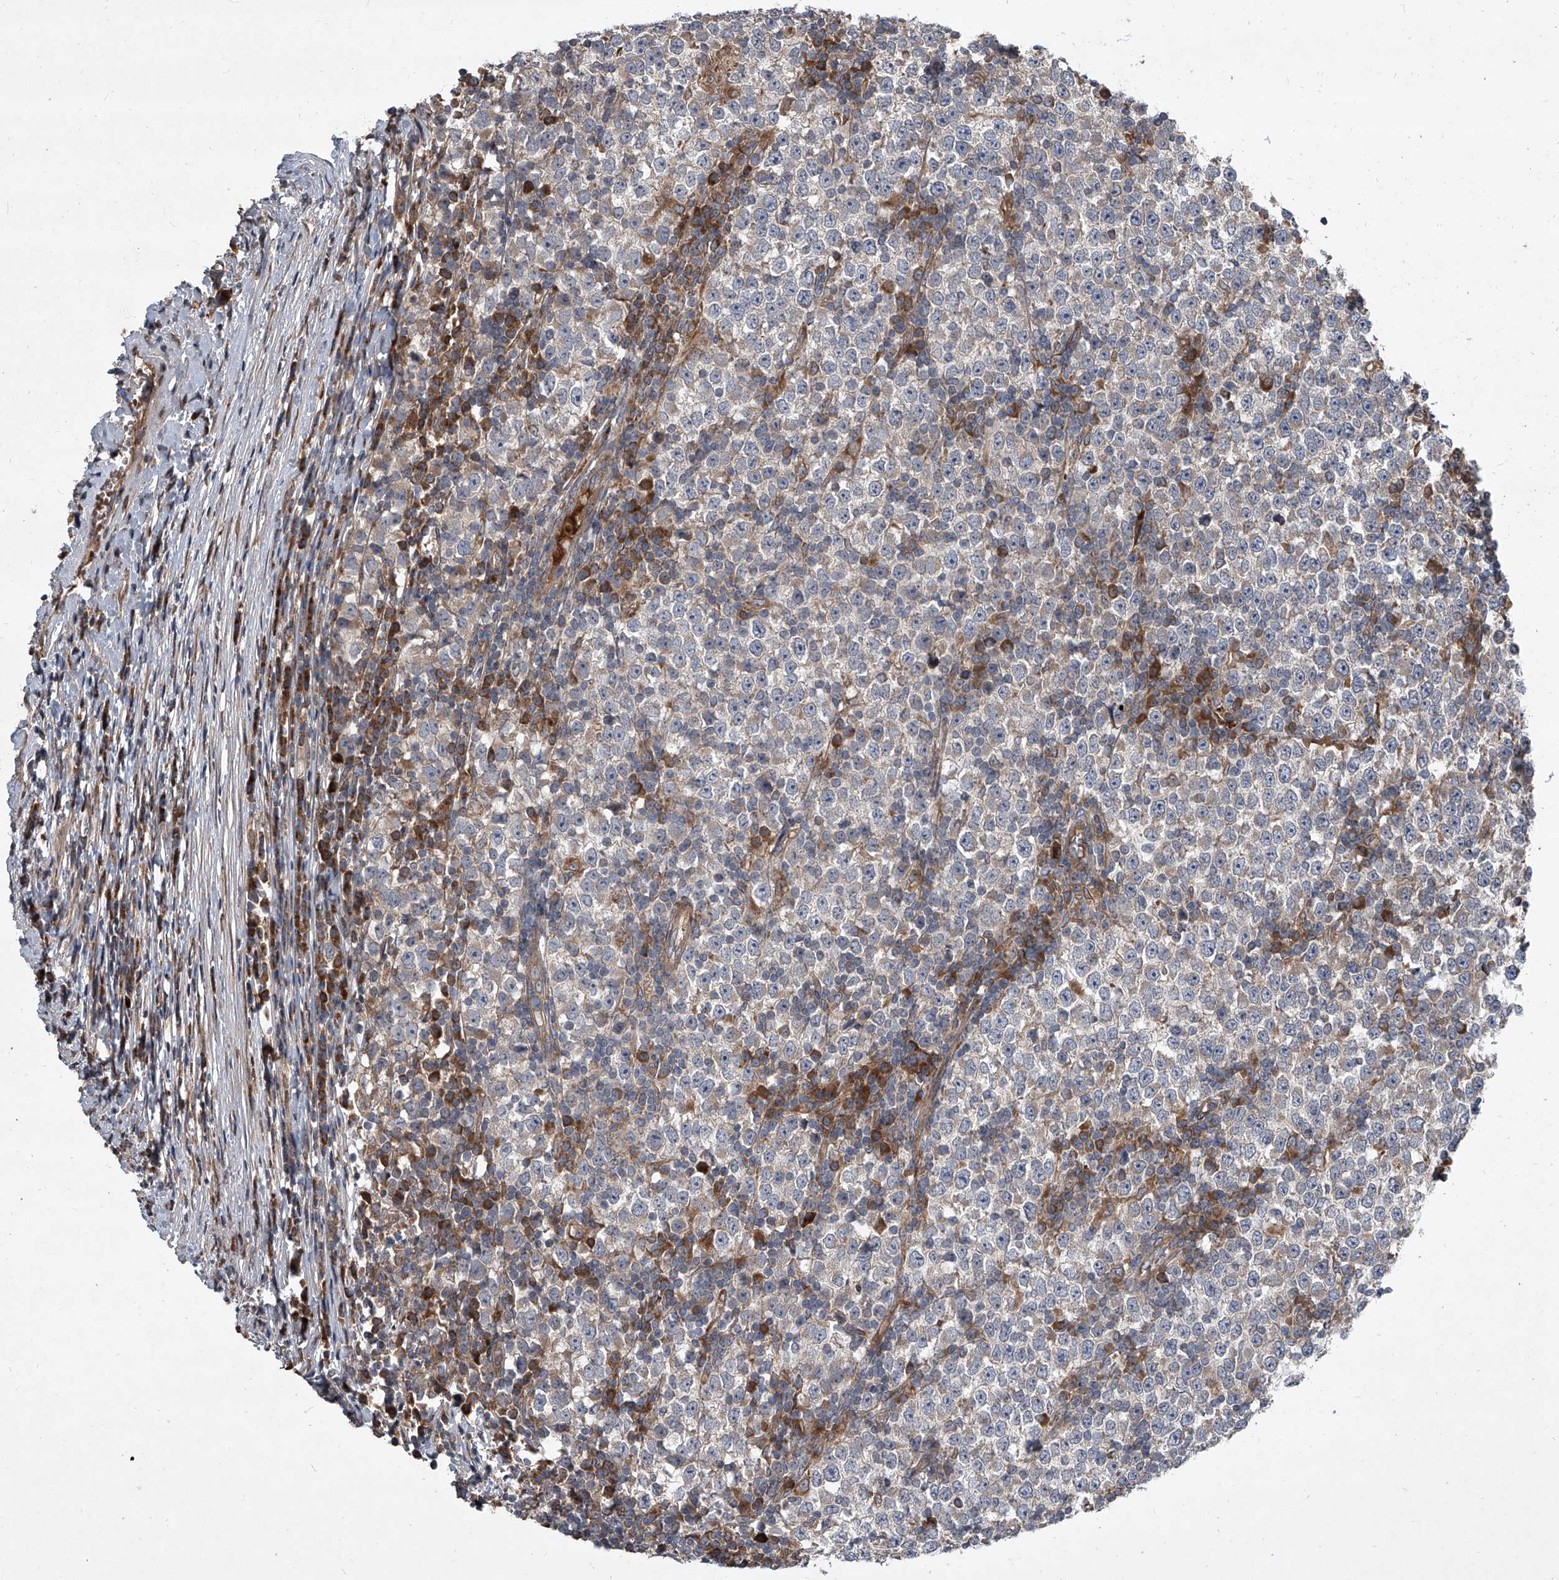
{"staining": {"intensity": "negative", "quantity": "none", "location": "none"}, "tissue": "testis cancer", "cell_type": "Tumor cells", "image_type": "cancer", "snomed": [{"axis": "morphology", "description": "Seminoma, NOS"}, {"axis": "topography", "description": "Testis"}], "caption": "Testis cancer (seminoma) was stained to show a protein in brown. There is no significant staining in tumor cells.", "gene": "EVA1C", "patient": {"sex": "male", "age": 65}}